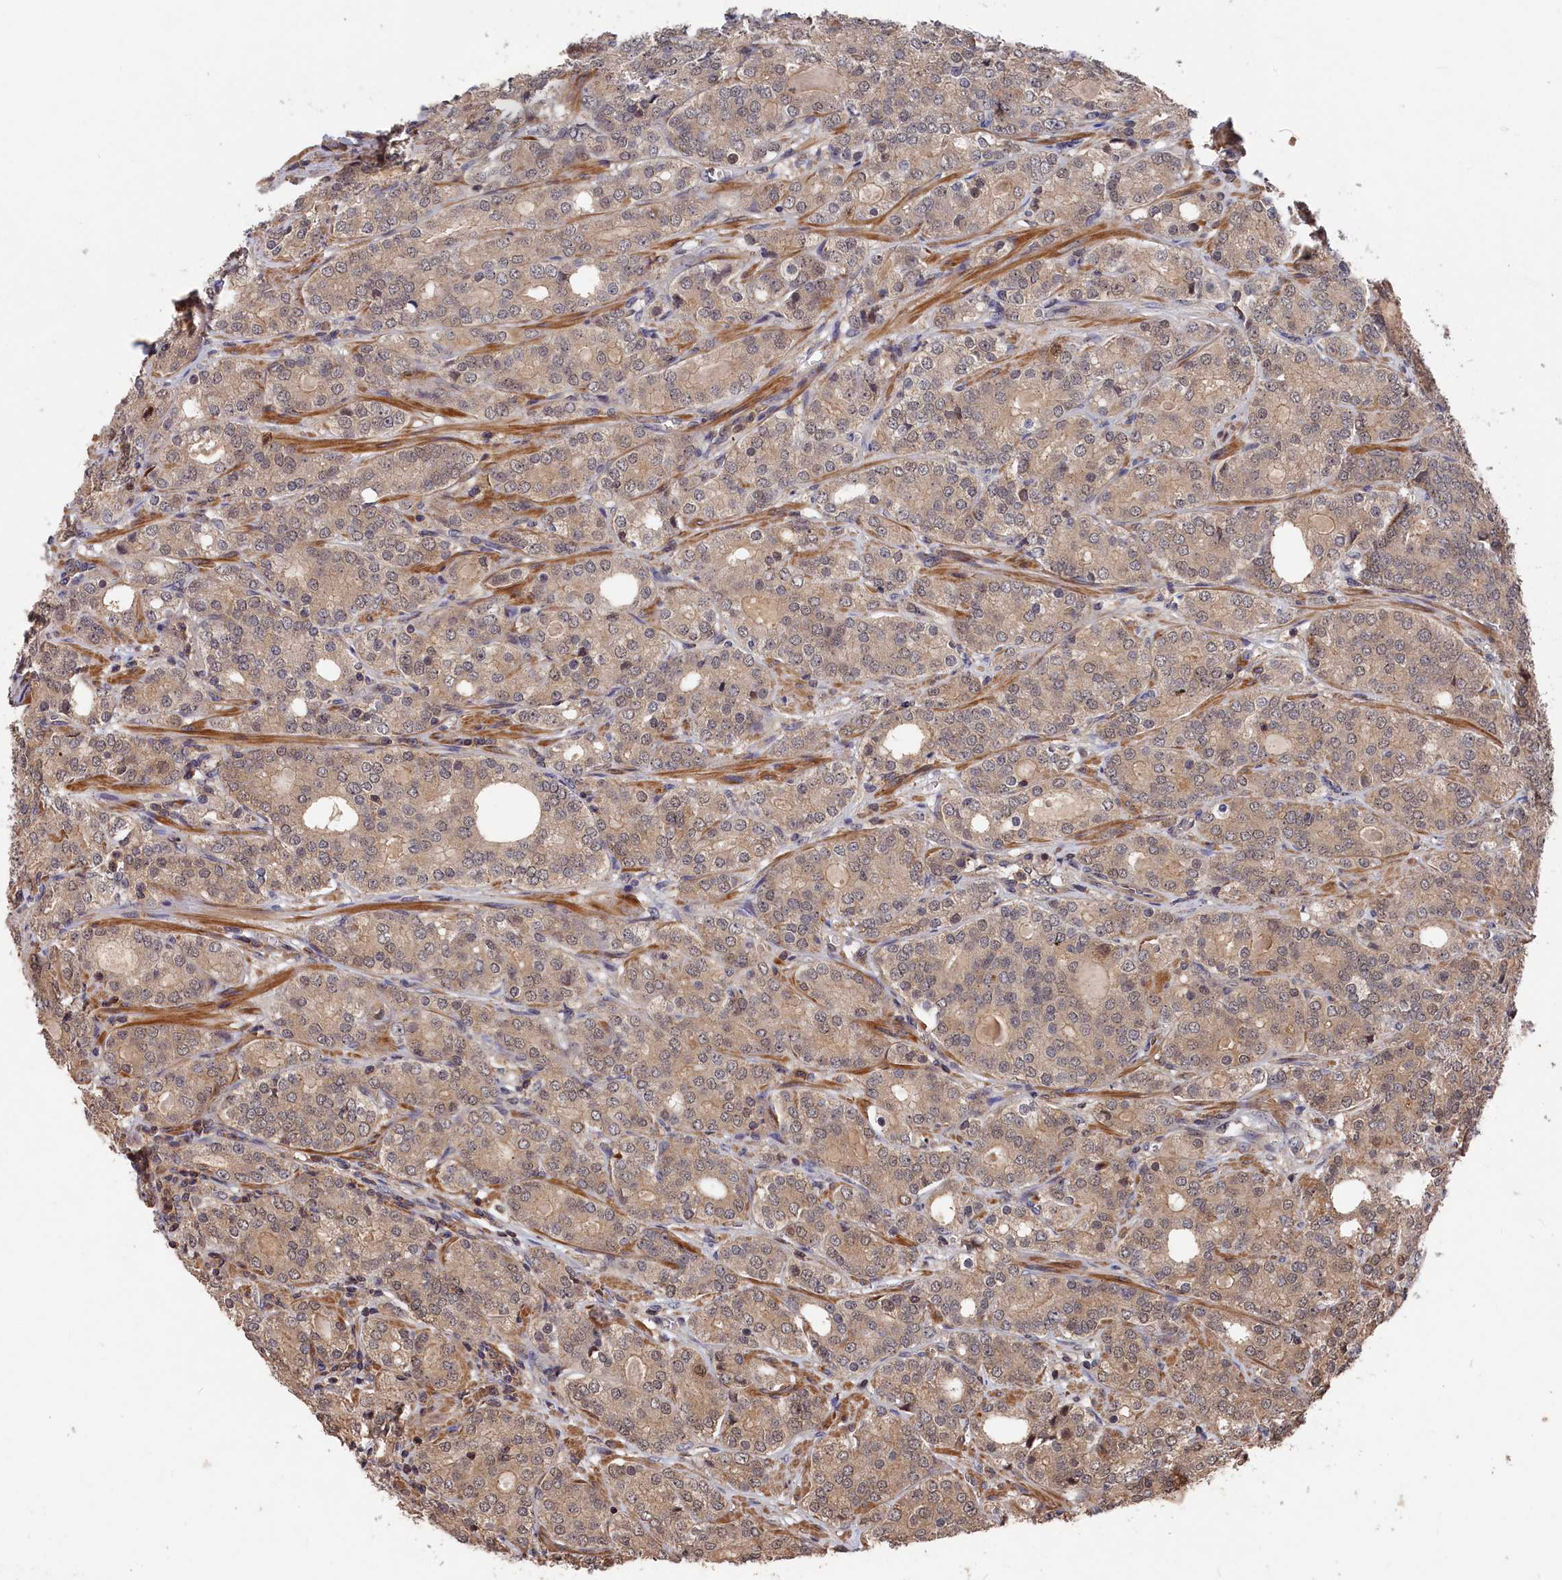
{"staining": {"intensity": "moderate", "quantity": "25%-75%", "location": "cytoplasmic/membranous"}, "tissue": "prostate cancer", "cell_type": "Tumor cells", "image_type": "cancer", "snomed": [{"axis": "morphology", "description": "Adenocarcinoma, High grade"}, {"axis": "topography", "description": "Prostate"}], "caption": "Immunohistochemistry (IHC) staining of prostate cancer (adenocarcinoma (high-grade)), which reveals medium levels of moderate cytoplasmic/membranous expression in approximately 25%-75% of tumor cells indicating moderate cytoplasmic/membranous protein positivity. The staining was performed using DAB (3,3'-diaminobenzidine) (brown) for protein detection and nuclei were counterstained in hematoxylin (blue).", "gene": "RMI2", "patient": {"sex": "male", "age": 64}}